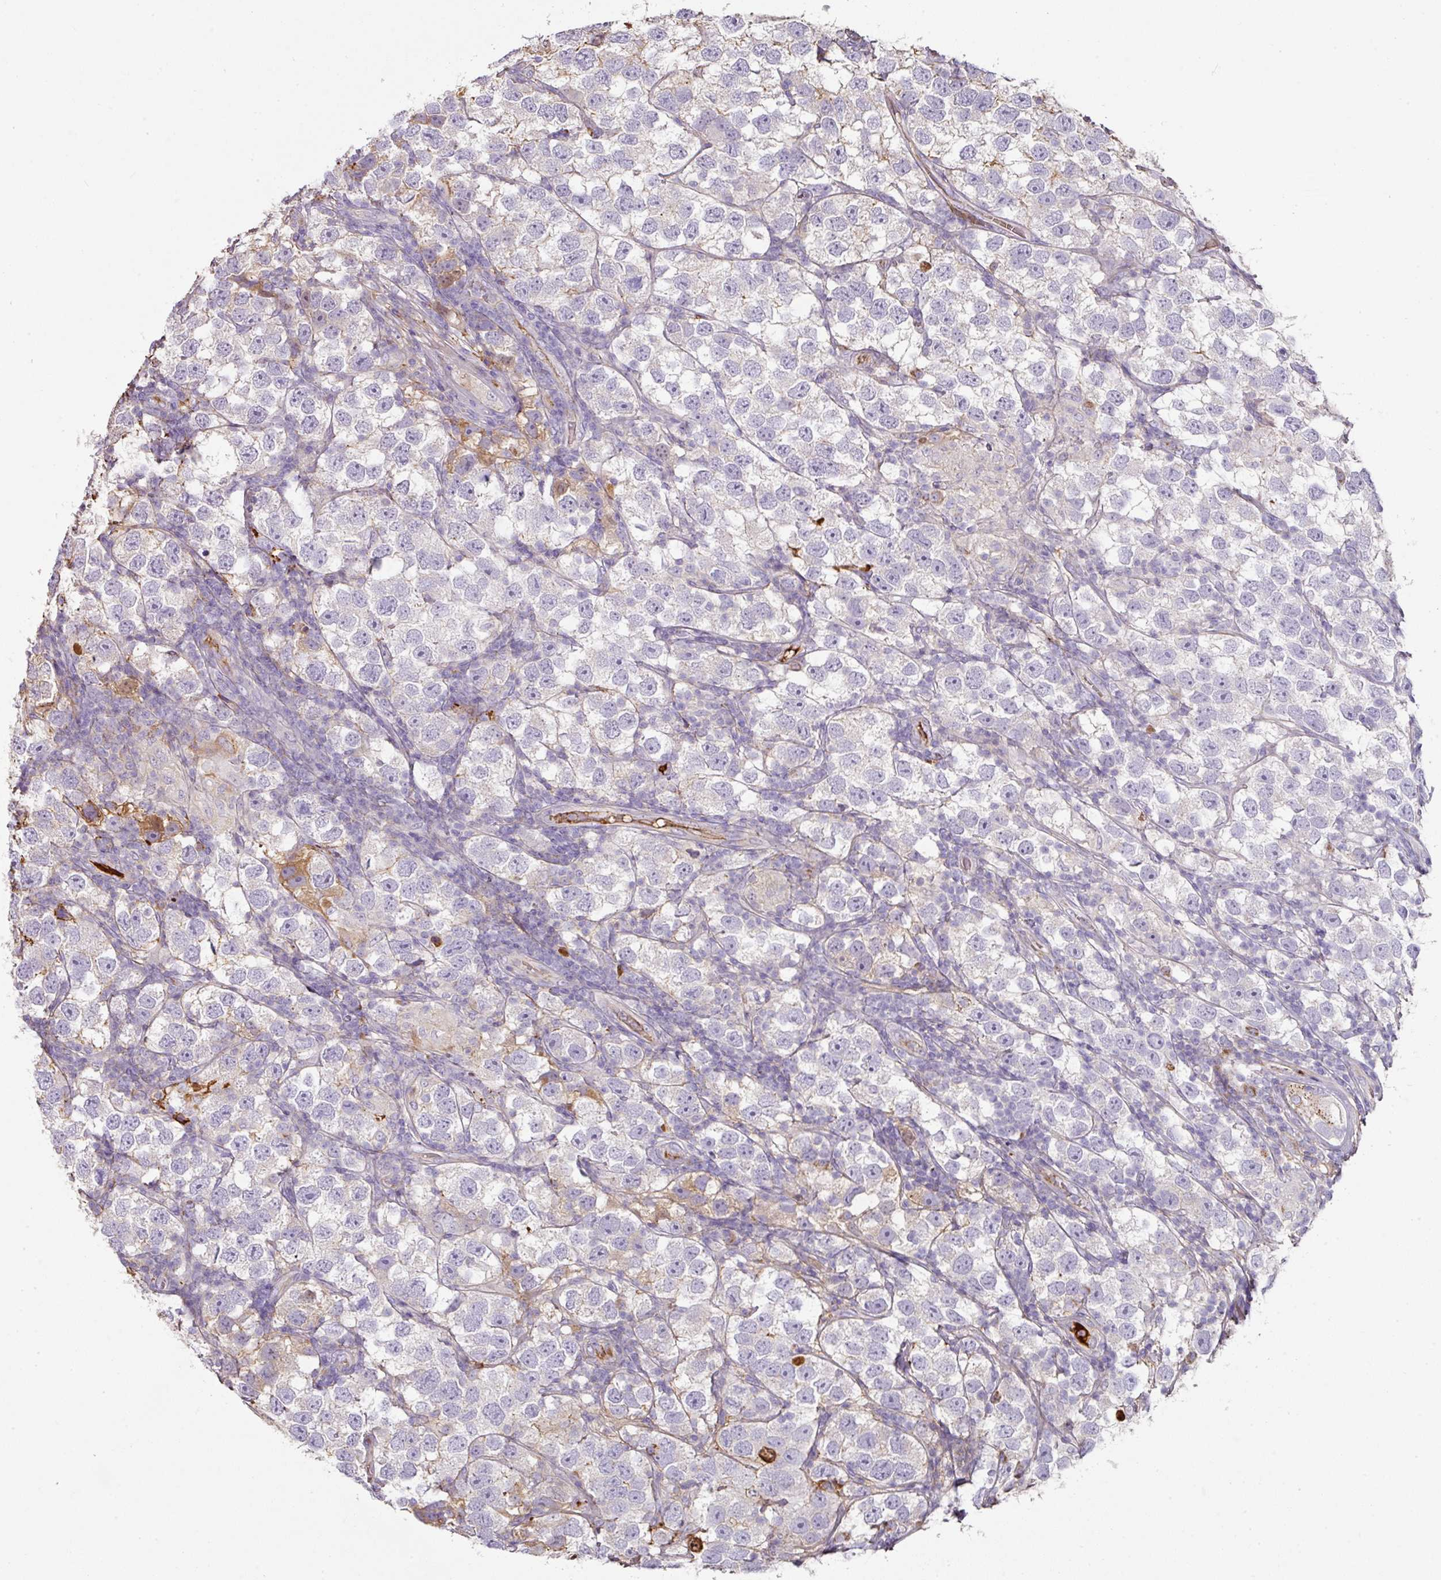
{"staining": {"intensity": "negative", "quantity": "none", "location": "none"}, "tissue": "testis cancer", "cell_type": "Tumor cells", "image_type": "cancer", "snomed": [{"axis": "morphology", "description": "Seminoma, NOS"}, {"axis": "topography", "description": "Testis"}], "caption": "This is a image of immunohistochemistry (IHC) staining of seminoma (testis), which shows no expression in tumor cells. (Immunohistochemistry, brightfield microscopy, high magnification).", "gene": "CCZ1", "patient": {"sex": "male", "age": 26}}